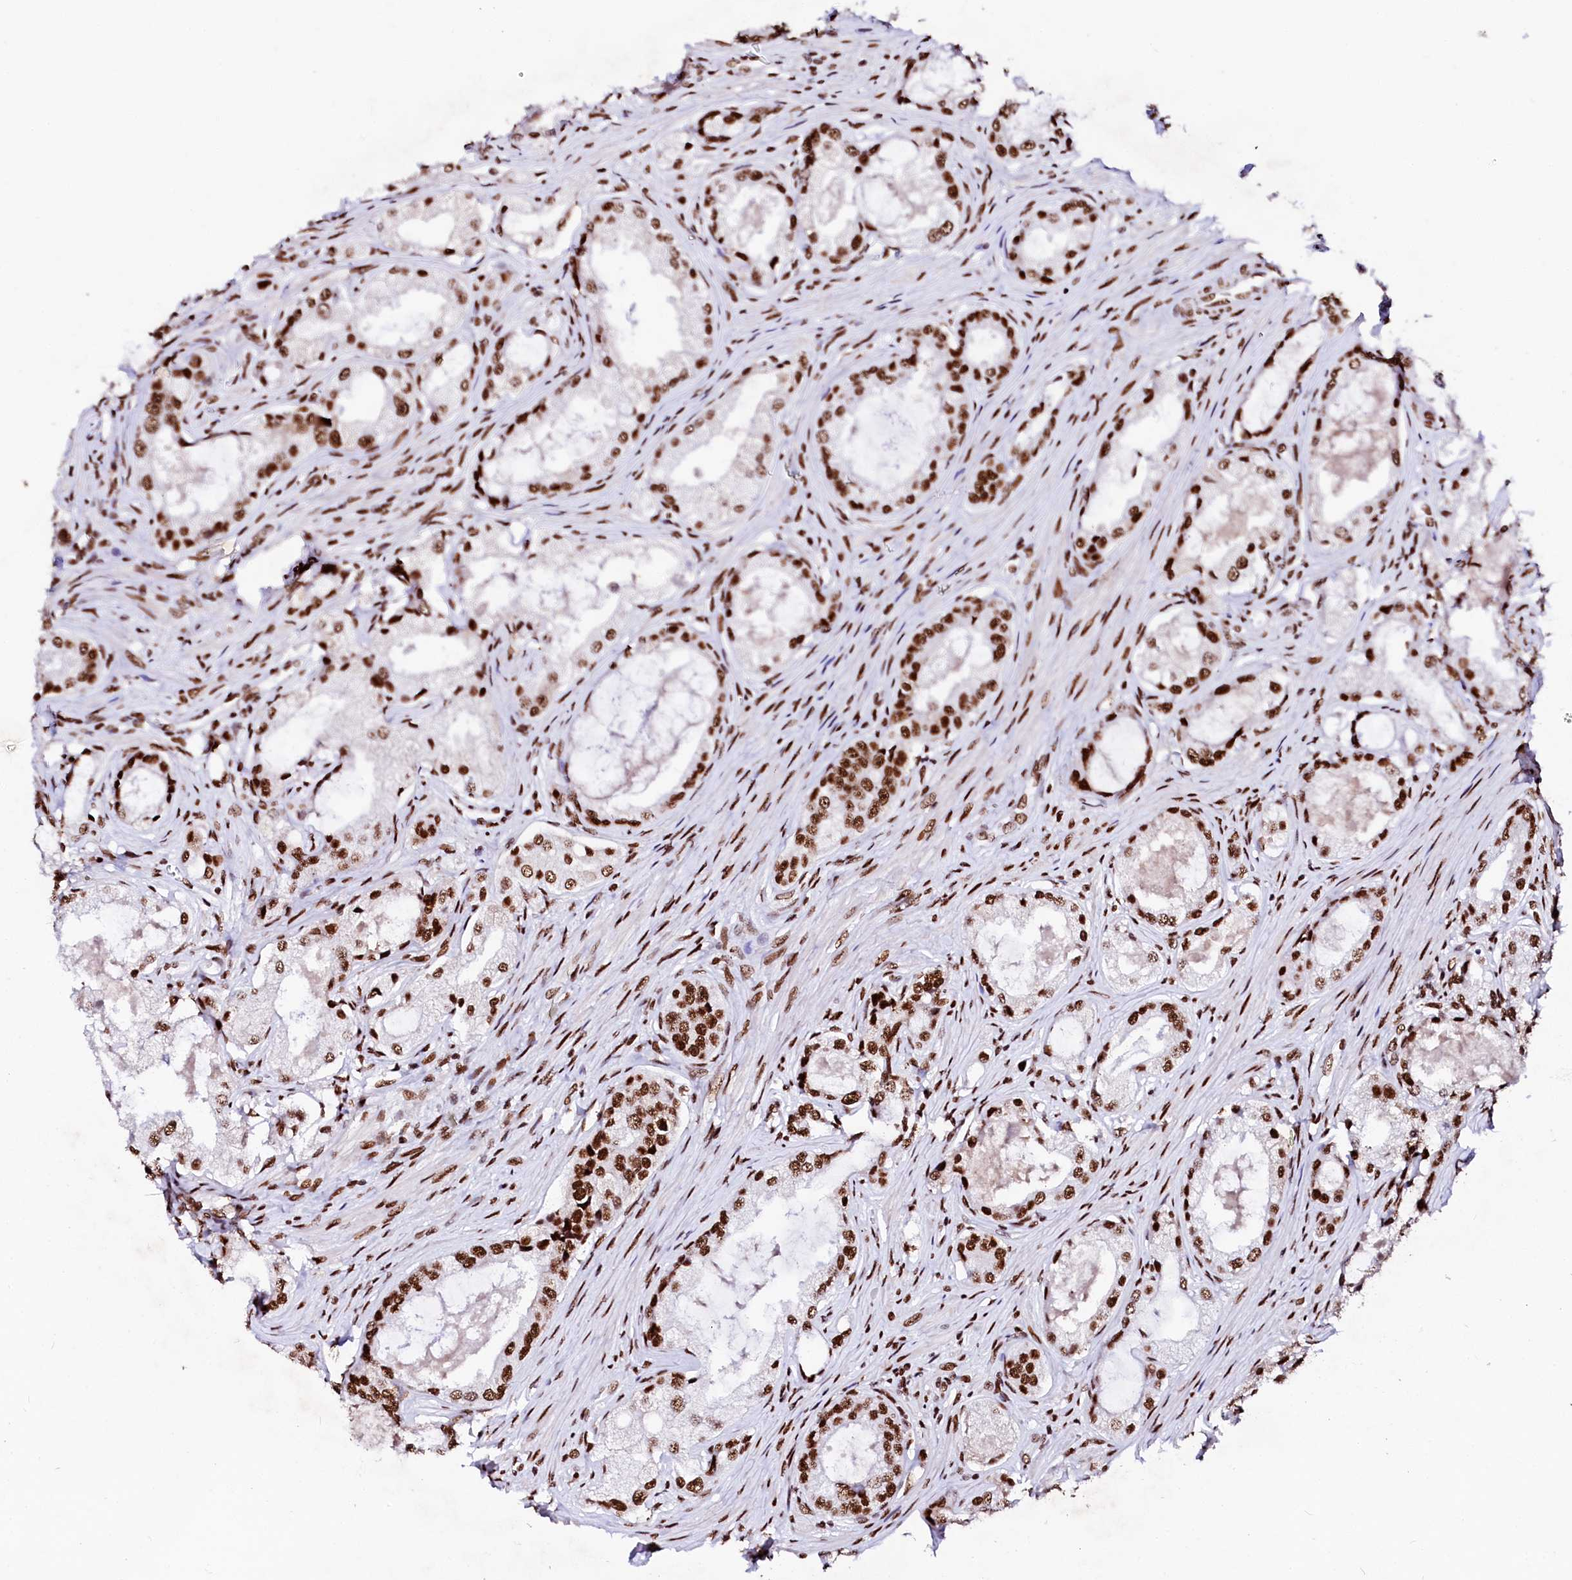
{"staining": {"intensity": "strong", "quantity": ">75%", "location": "nuclear"}, "tissue": "prostate cancer", "cell_type": "Tumor cells", "image_type": "cancer", "snomed": [{"axis": "morphology", "description": "Adenocarcinoma, Low grade"}, {"axis": "topography", "description": "Prostate"}], "caption": "Immunohistochemical staining of human adenocarcinoma (low-grade) (prostate) displays strong nuclear protein expression in about >75% of tumor cells.", "gene": "CPSF6", "patient": {"sex": "male", "age": 68}}